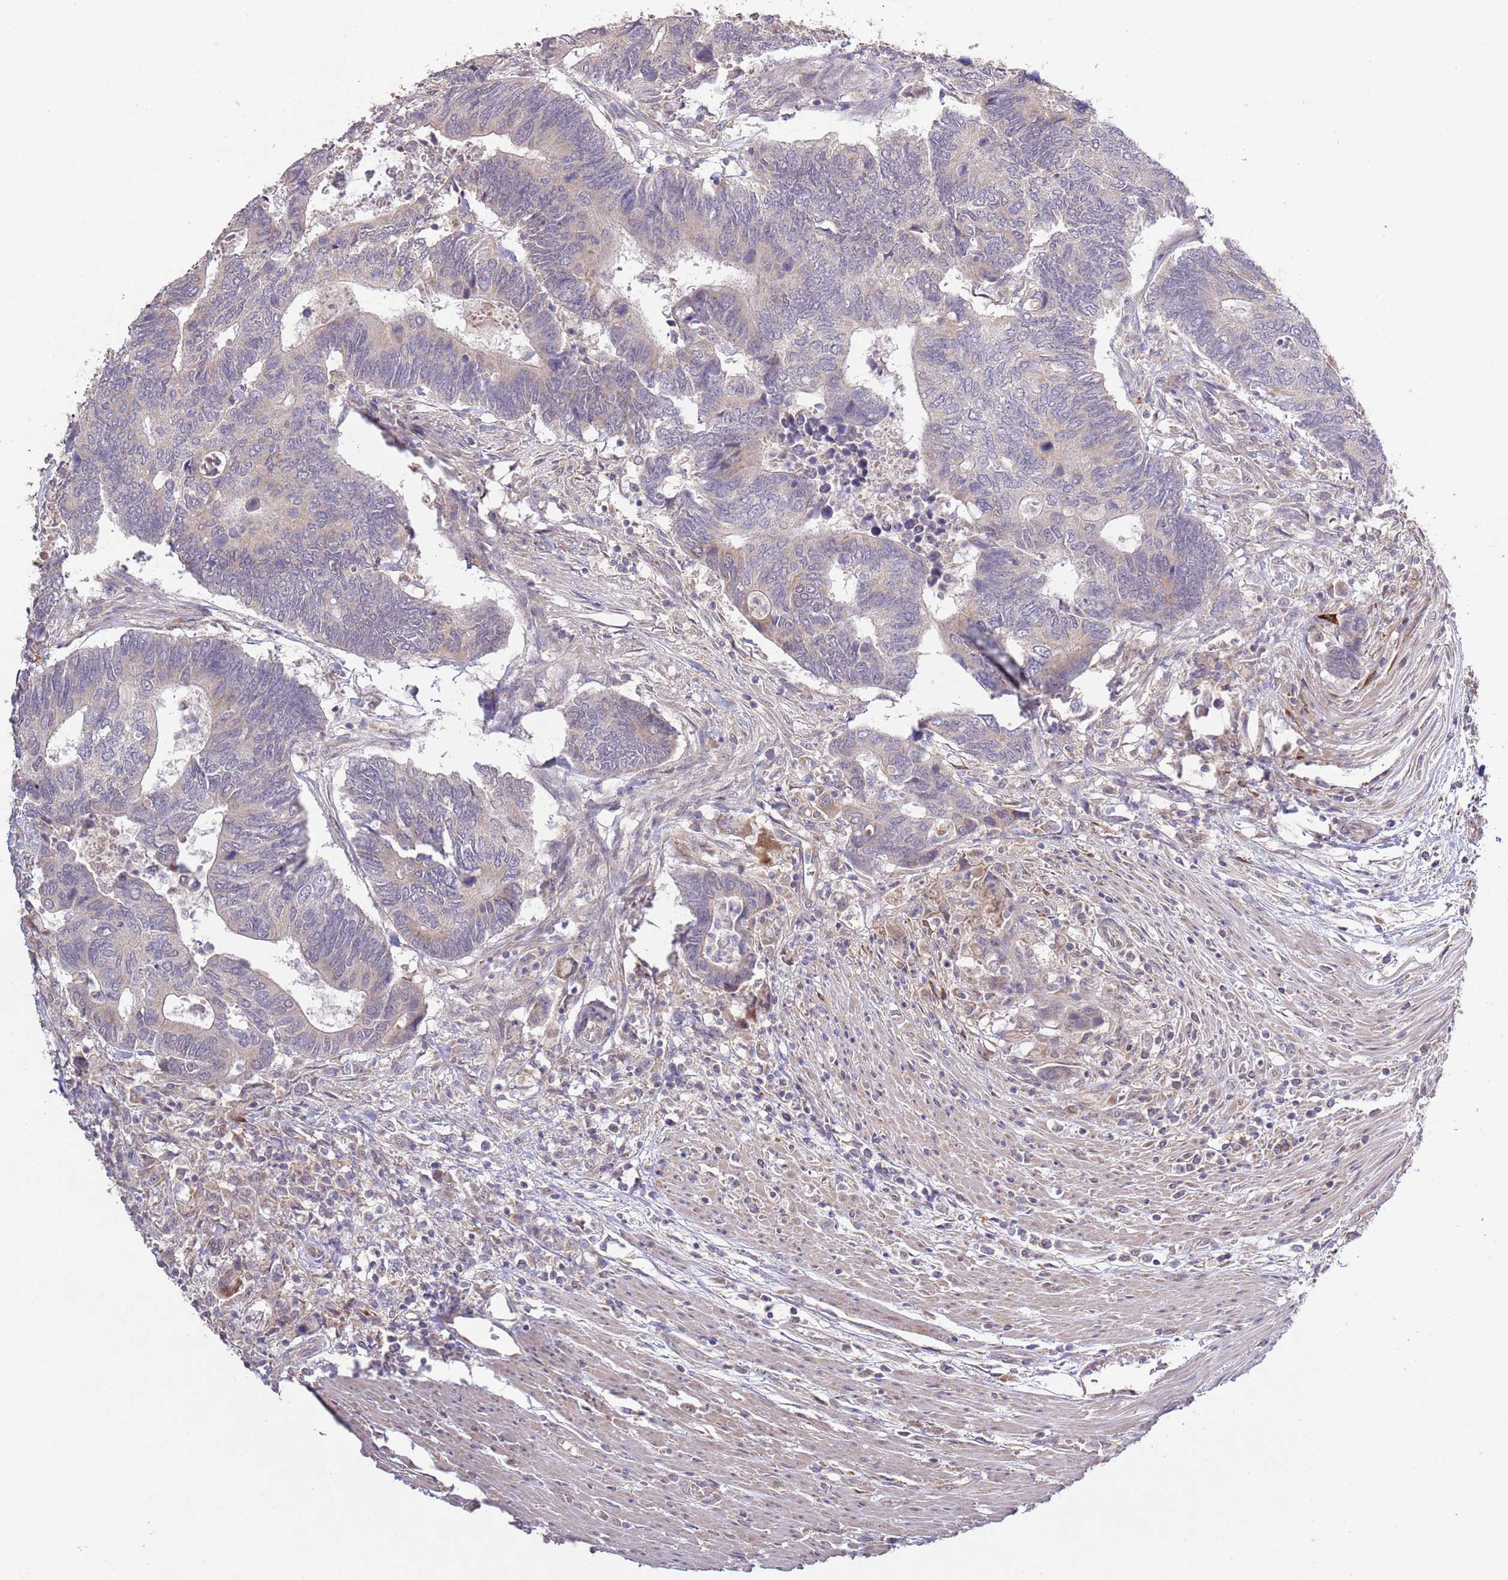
{"staining": {"intensity": "negative", "quantity": "none", "location": "none"}, "tissue": "colorectal cancer", "cell_type": "Tumor cells", "image_type": "cancer", "snomed": [{"axis": "morphology", "description": "Adenocarcinoma, NOS"}, {"axis": "topography", "description": "Colon"}], "caption": "Colorectal cancer stained for a protein using IHC shows no positivity tumor cells.", "gene": "IVD", "patient": {"sex": "male", "age": 87}}